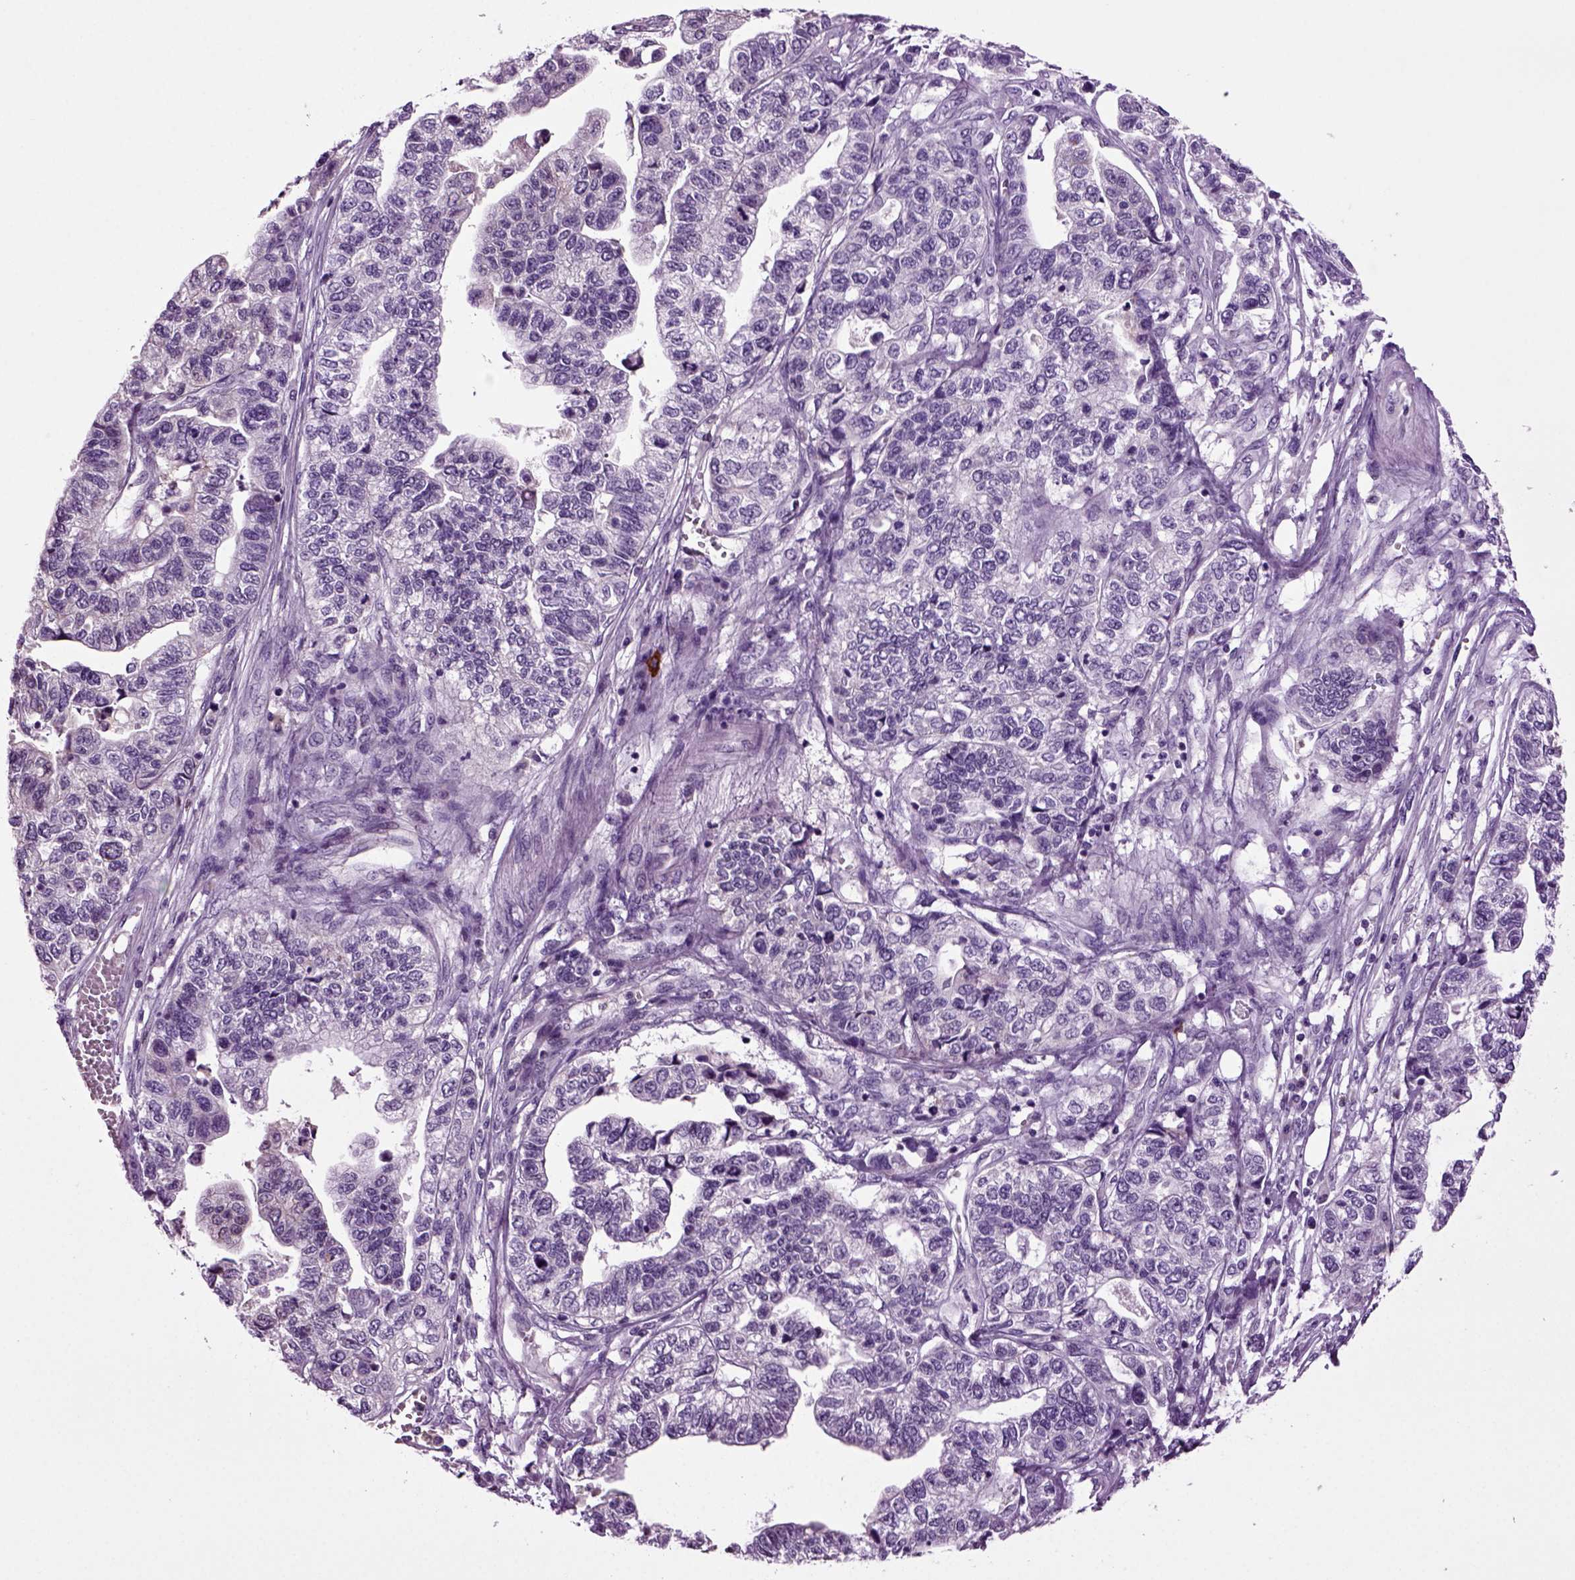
{"staining": {"intensity": "negative", "quantity": "none", "location": "none"}, "tissue": "stomach cancer", "cell_type": "Tumor cells", "image_type": "cancer", "snomed": [{"axis": "morphology", "description": "Adenocarcinoma, NOS"}, {"axis": "topography", "description": "Stomach, upper"}], "caption": "High power microscopy image of an immunohistochemistry photomicrograph of stomach cancer (adenocarcinoma), revealing no significant expression in tumor cells.", "gene": "FGF11", "patient": {"sex": "female", "age": 67}}